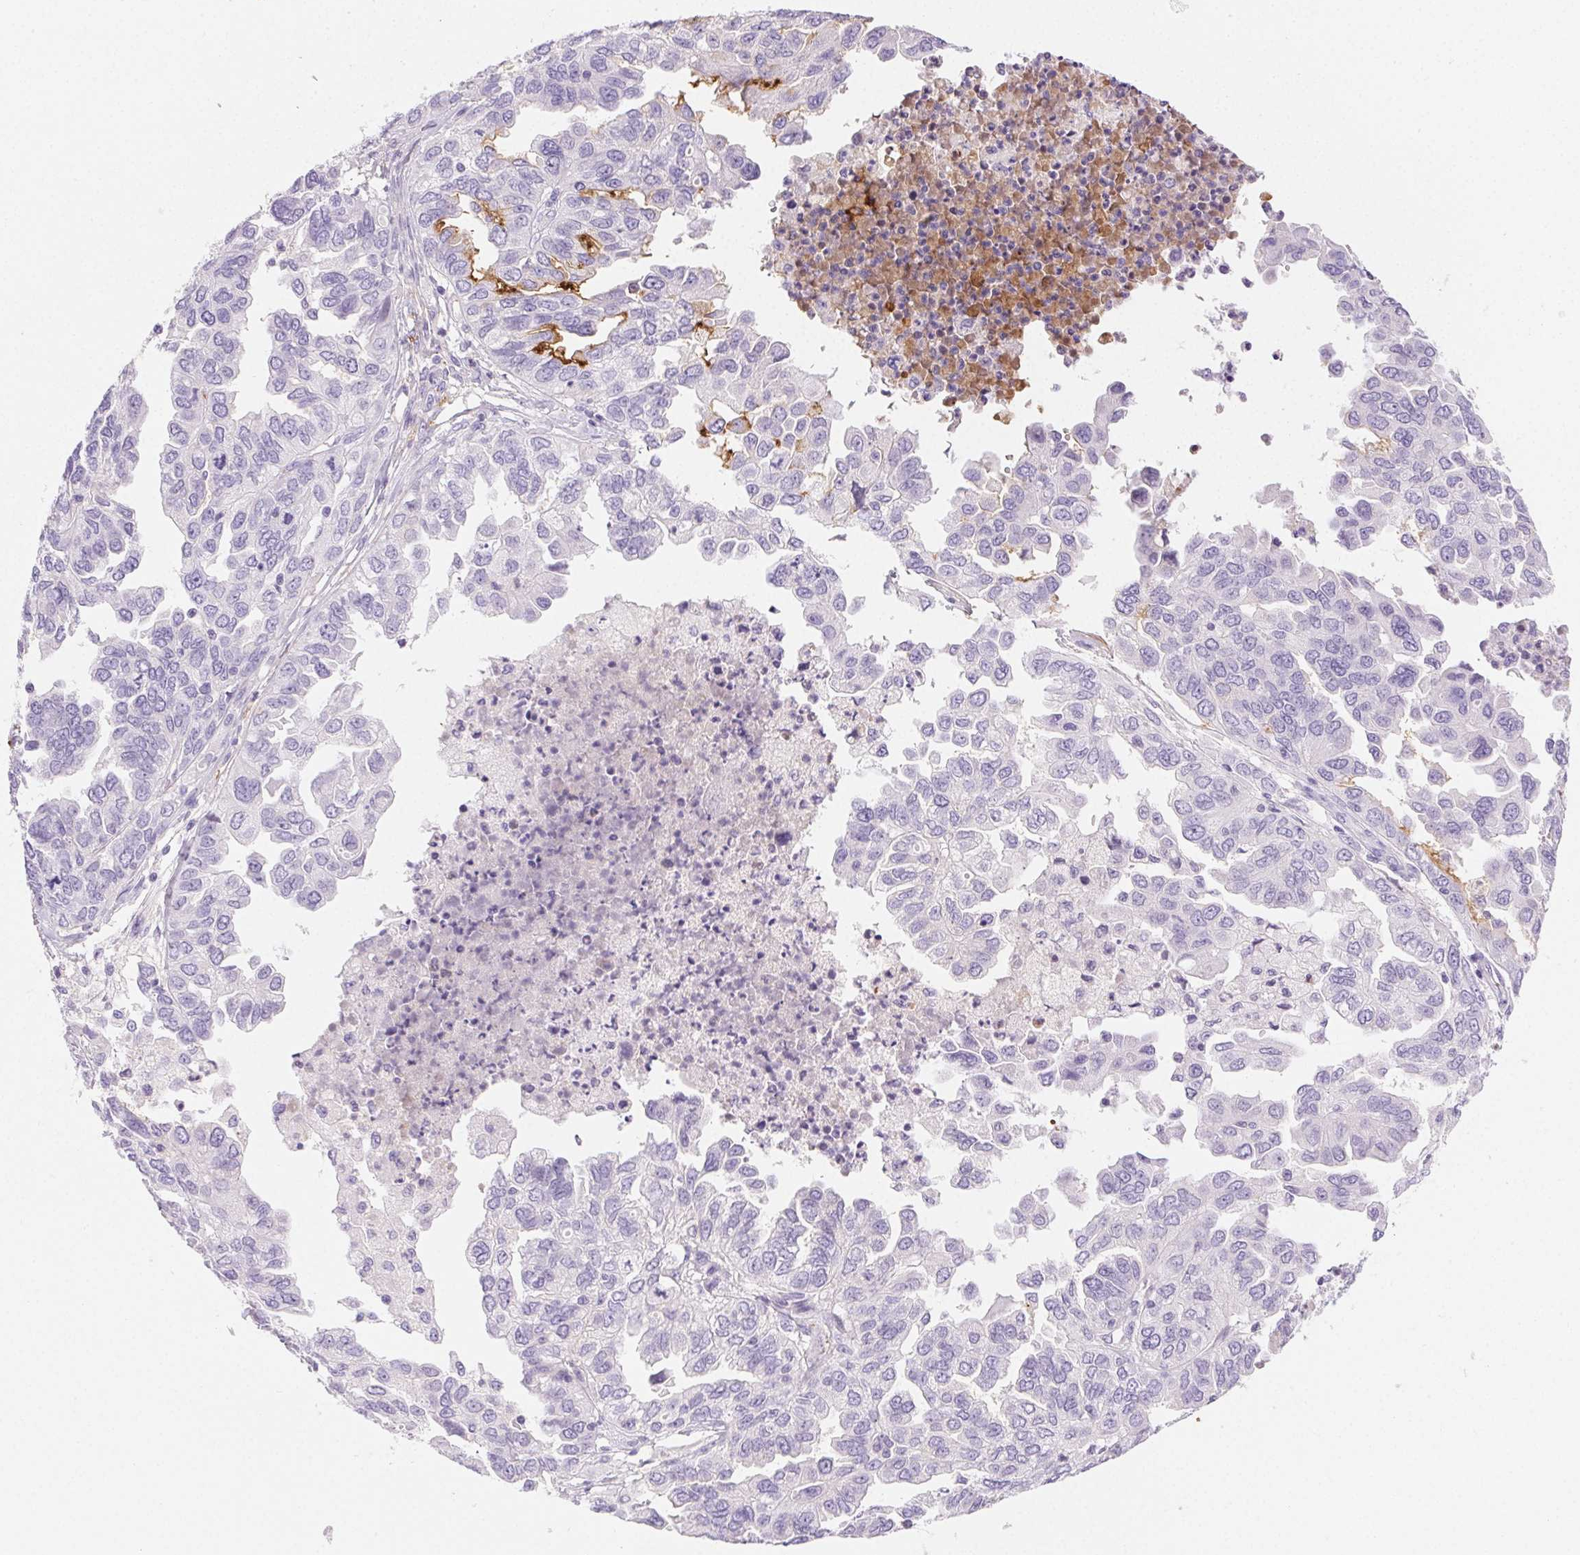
{"staining": {"intensity": "negative", "quantity": "none", "location": "none"}, "tissue": "ovarian cancer", "cell_type": "Tumor cells", "image_type": "cancer", "snomed": [{"axis": "morphology", "description": "Cystadenocarcinoma, serous, NOS"}, {"axis": "topography", "description": "Ovary"}], "caption": "Immunohistochemistry (IHC) photomicrograph of human ovarian serous cystadenocarcinoma stained for a protein (brown), which shows no expression in tumor cells.", "gene": "FGA", "patient": {"sex": "female", "age": 53}}